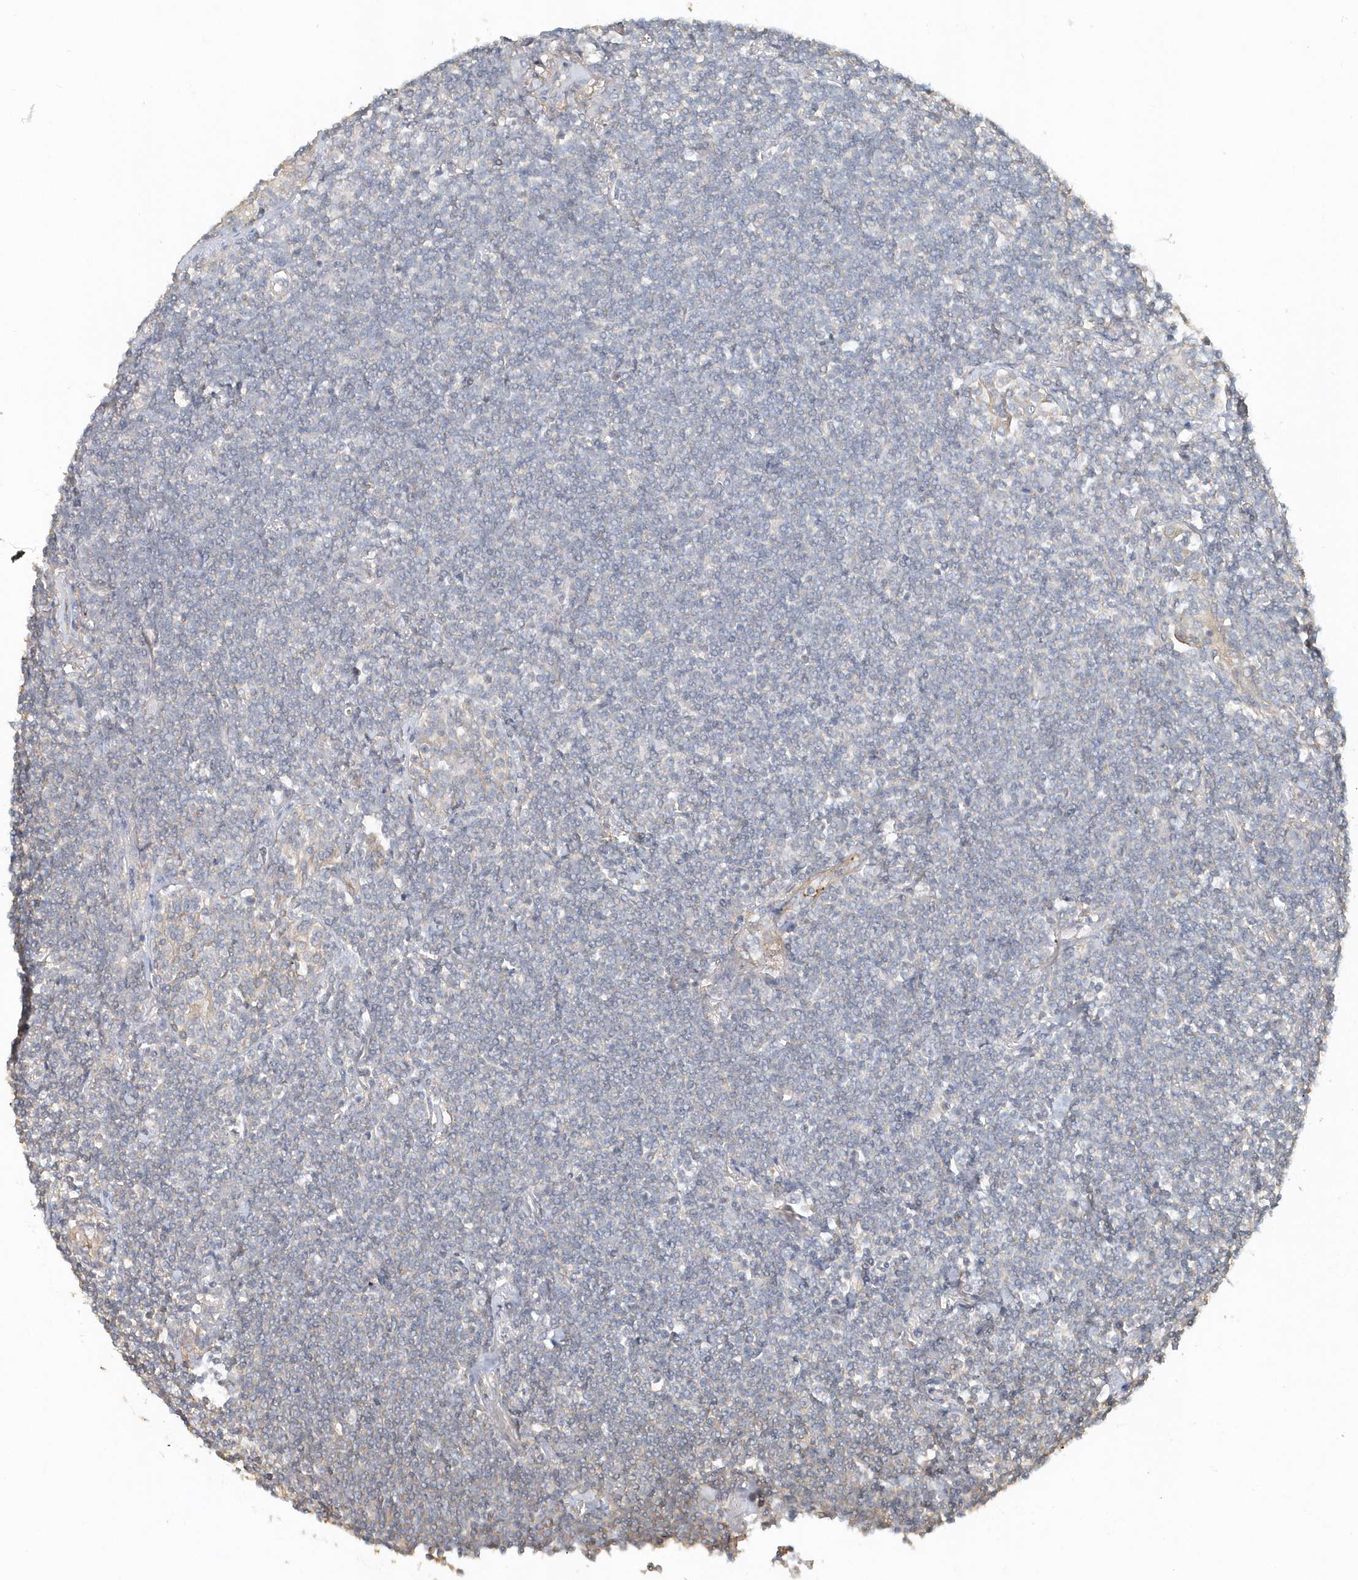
{"staining": {"intensity": "negative", "quantity": "none", "location": "none"}, "tissue": "lymphoma", "cell_type": "Tumor cells", "image_type": "cancer", "snomed": [{"axis": "morphology", "description": "Malignant lymphoma, non-Hodgkin's type, Low grade"}, {"axis": "topography", "description": "Lung"}], "caption": "Protein analysis of malignant lymphoma, non-Hodgkin's type (low-grade) shows no significant expression in tumor cells. (DAB IHC with hematoxylin counter stain).", "gene": "MMRN1", "patient": {"sex": "female", "age": 71}}